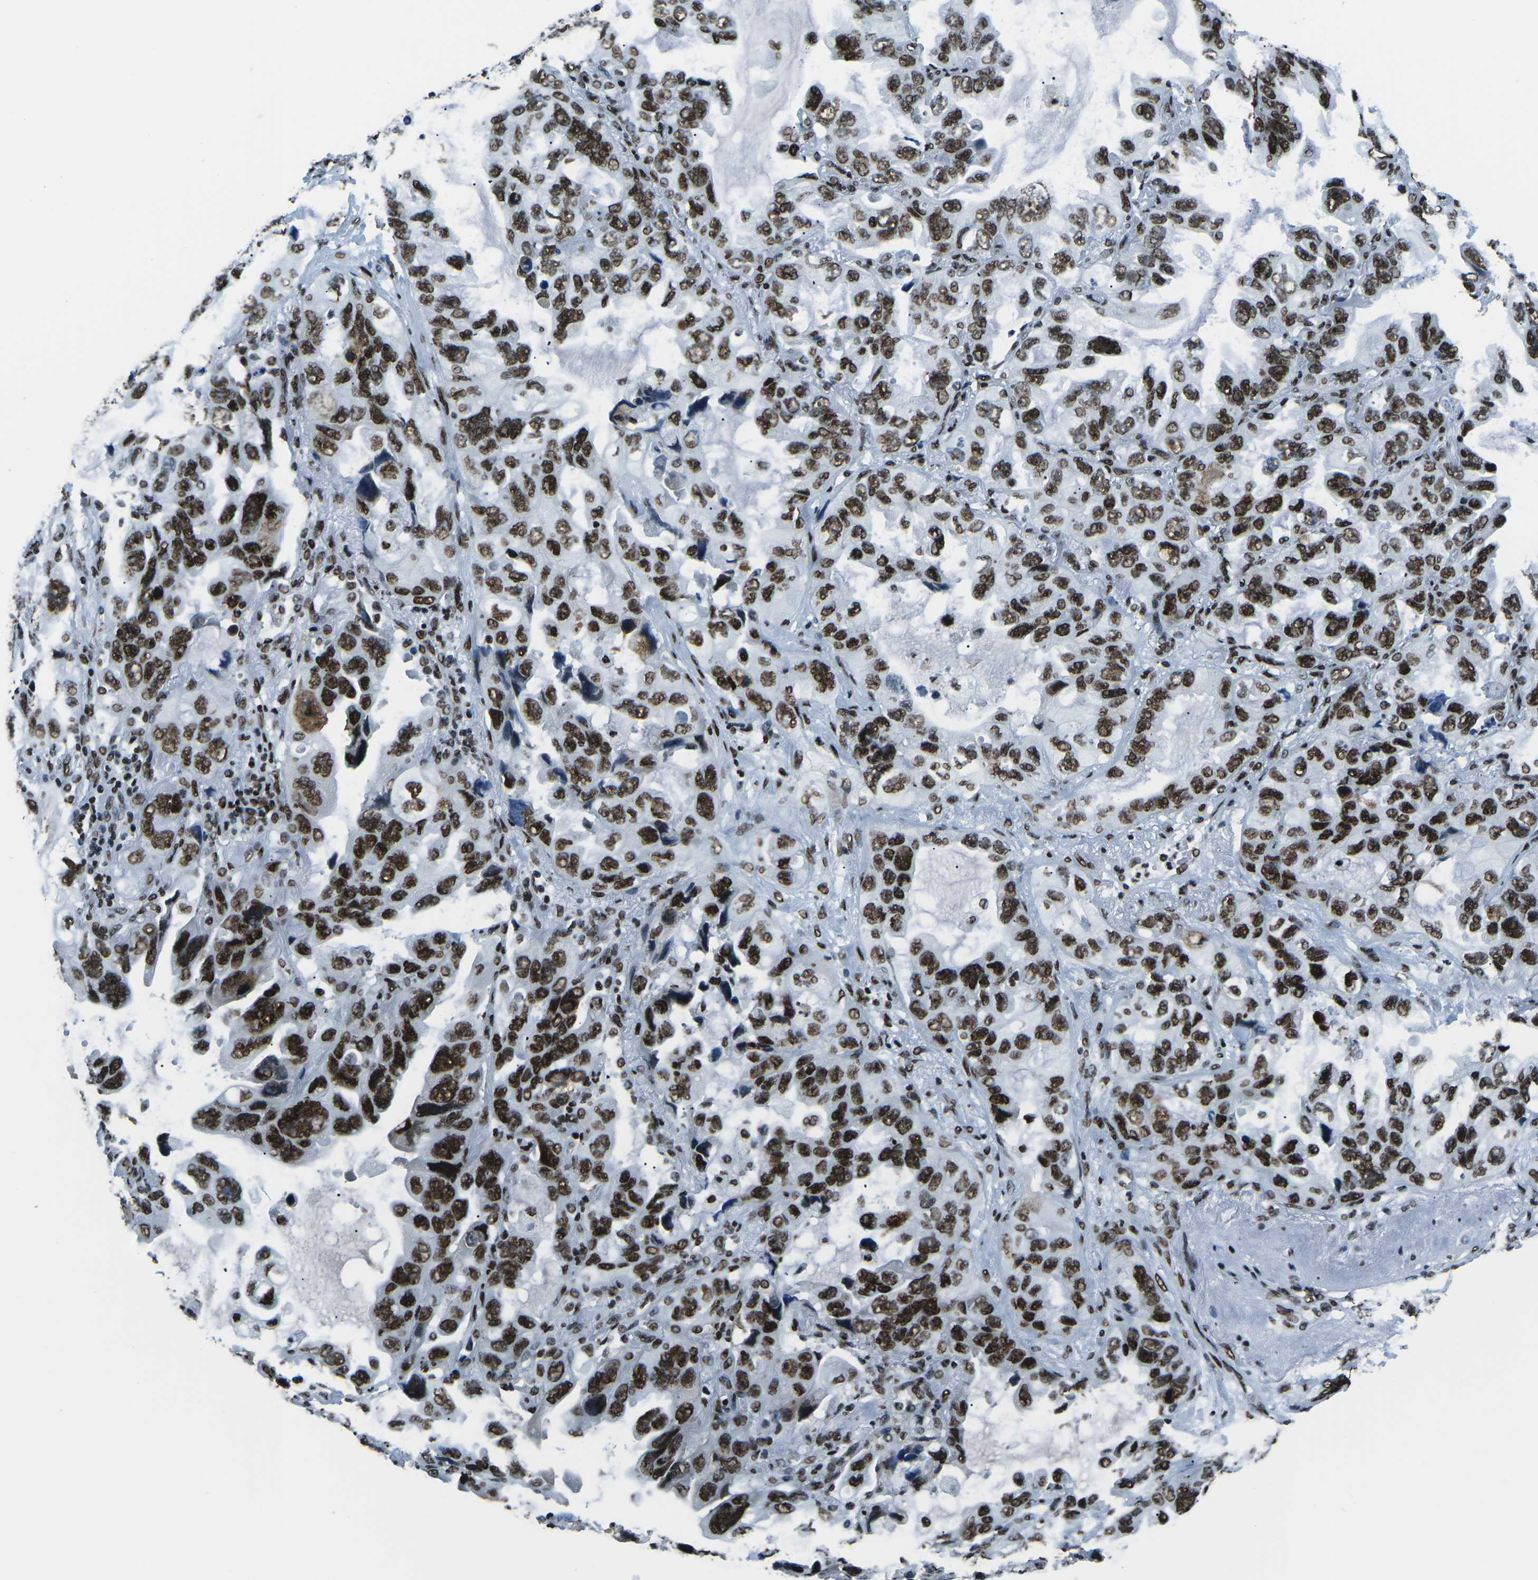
{"staining": {"intensity": "strong", "quantity": ">75%", "location": "nuclear"}, "tissue": "lung cancer", "cell_type": "Tumor cells", "image_type": "cancer", "snomed": [{"axis": "morphology", "description": "Squamous cell carcinoma, NOS"}, {"axis": "topography", "description": "Lung"}], "caption": "Protein expression analysis of human lung cancer reveals strong nuclear positivity in about >75% of tumor cells.", "gene": "HNRNPL", "patient": {"sex": "female", "age": 73}}